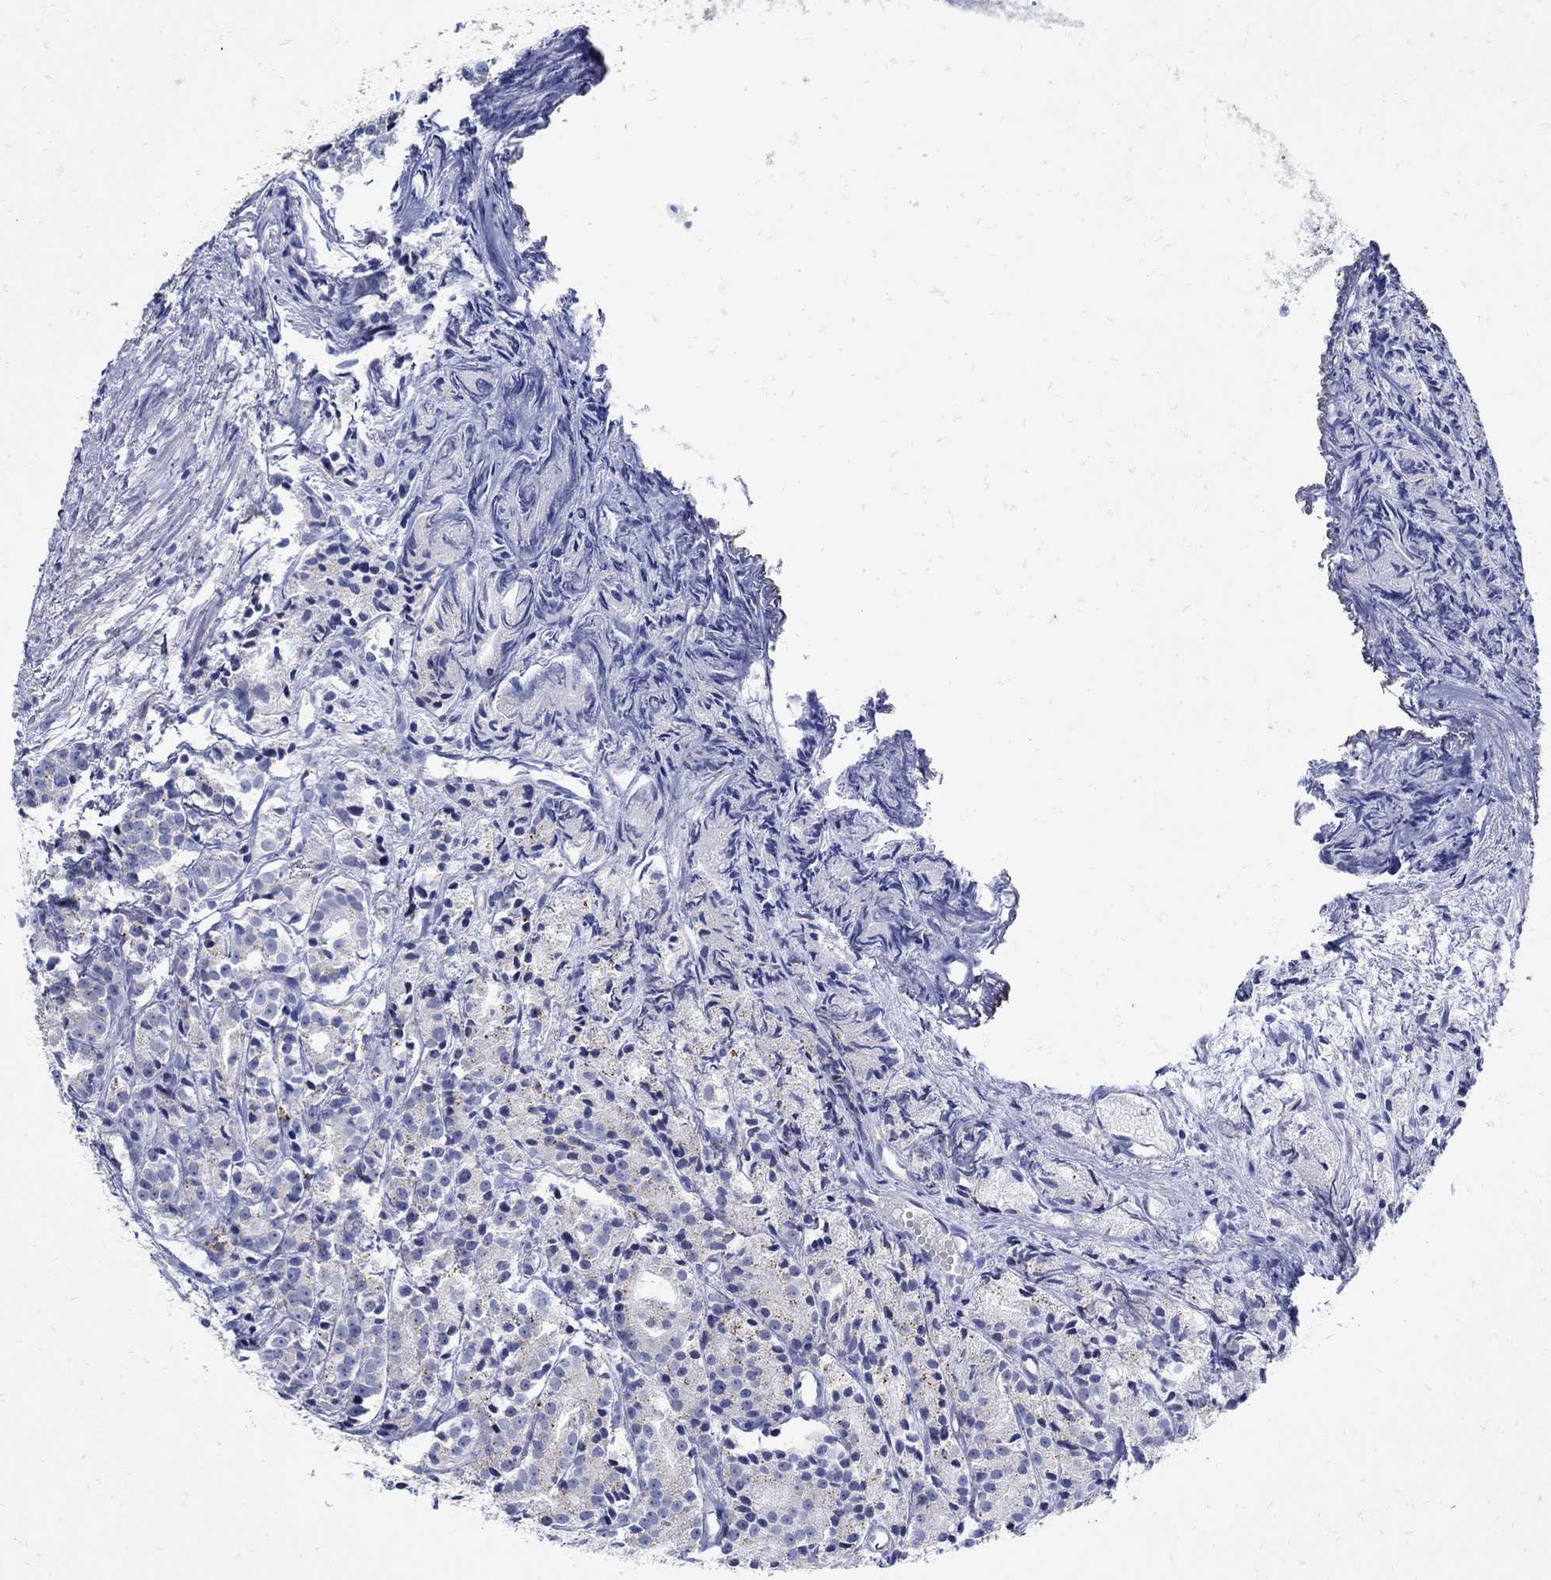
{"staining": {"intensity": "negative", "quantity": "none", "location": "none"}, "tissue": "prostate cancer", "cell_type": "Tumor cells", "image_type": "cancer", "snomed": [{"axis": "morphology", "description": "Adenocarcinoma, Medium grade"}, {"axis": "topography", "description": "Prostate"}], "caption": "Immunohistochemical staining of human prostate cancer displays no significant positivity in tumor cells.", "gene": "NOS1", "patient": {"sex": "male", "age": 74}}